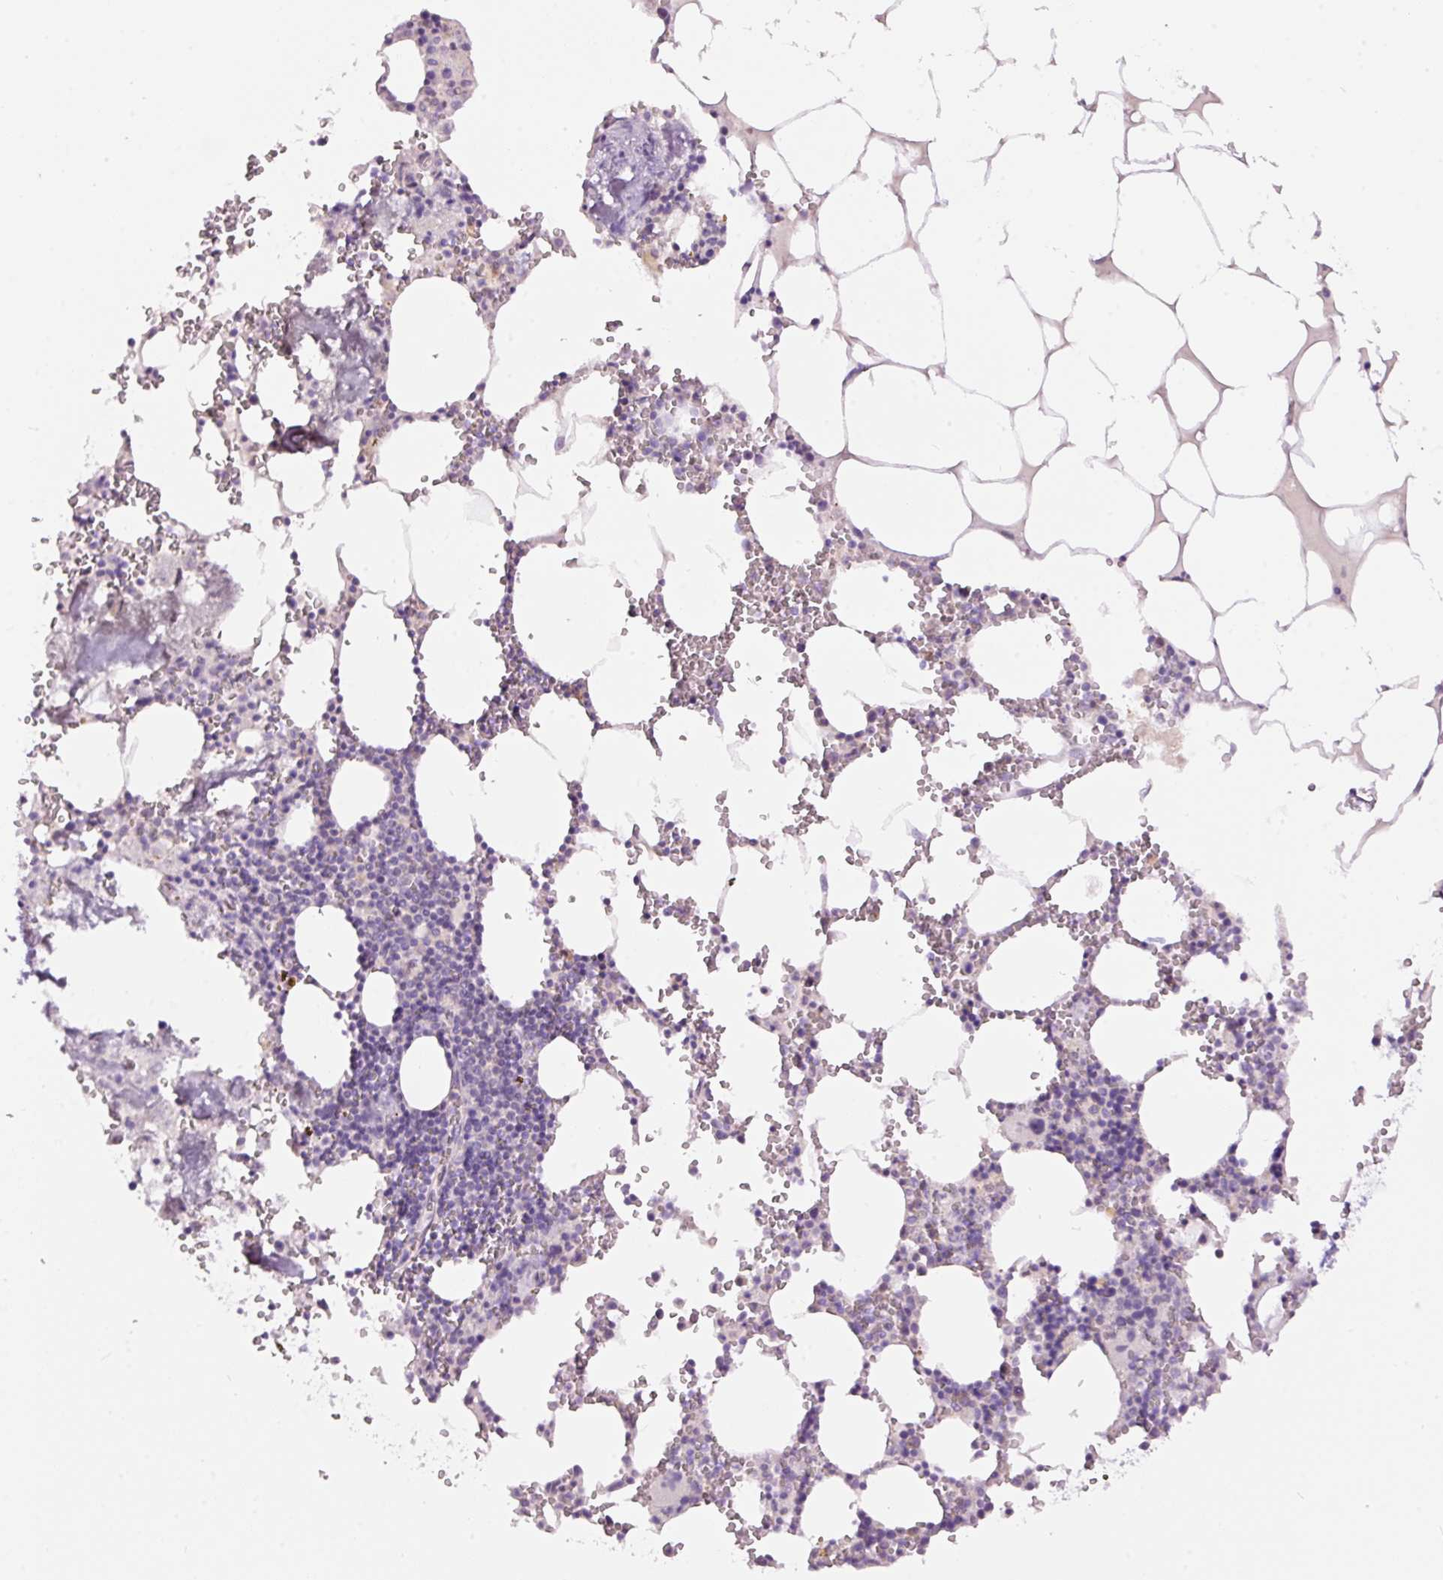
{"staining": {"intensity": "moderate", "quantity": "<25%", "location": "cytoplasmic/membranous"}, "tissue": "bone marrow", "cell_type": "Hematopoietic cells", "image_type": "normal", "snomed": [{"axis": "morphology", "description": "Normal tissue, NOS"}, {"axis": "topography", "description": "Bone marrow"}], "caption": "High-magnification brightfield microscopy of normal bone marrow stained with DAB (brown) and counterstained with hematoxylin (blue). hematopoietic cells exhibit moderate cytoplasmic/membranous staining is identified in about<25% of cells.", "gene": "RSPO2", "patient": {"sex": "male", "age": 54}}